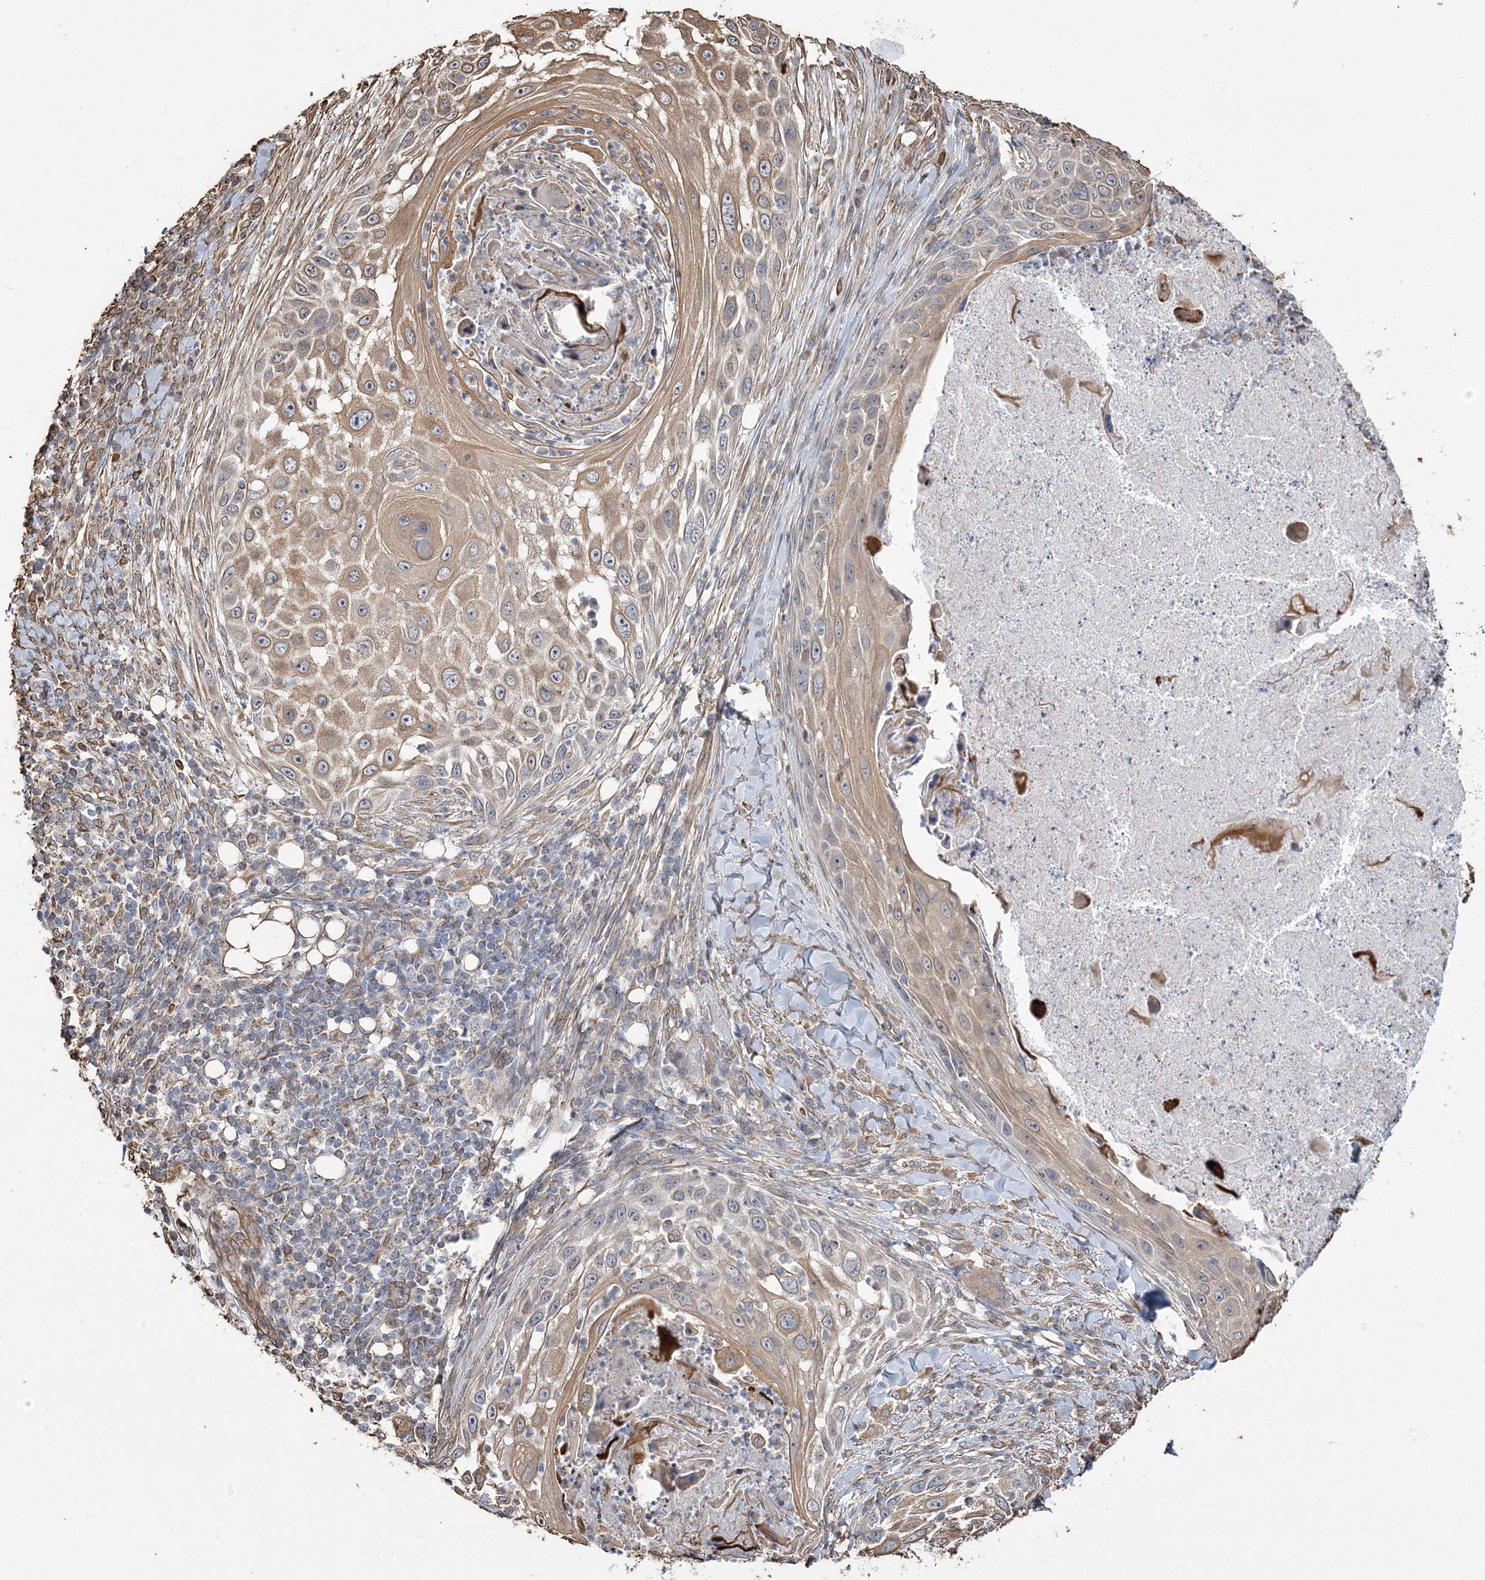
{"staining": {"intensity": "moderate", "quantity": ">75%", "location": "cytoplasmic/membranous"}, "tissue": "skin cancer", "cell_type": "Tumor cells", "image_type": "cancer", "snomed": [{"axis": "morphology", "description": "Squamous cell carcinoma, NOS"}, {"axis": "topography", "description": "Skin"}], "caption": "Human skin cancer stained for a protein (brown) exhibits moderate cytoplasmic/membranous positive expression in about >75% of tumor cells.", "gene": "ATP11B", "patient": {"sex": "female", "age": 44}}